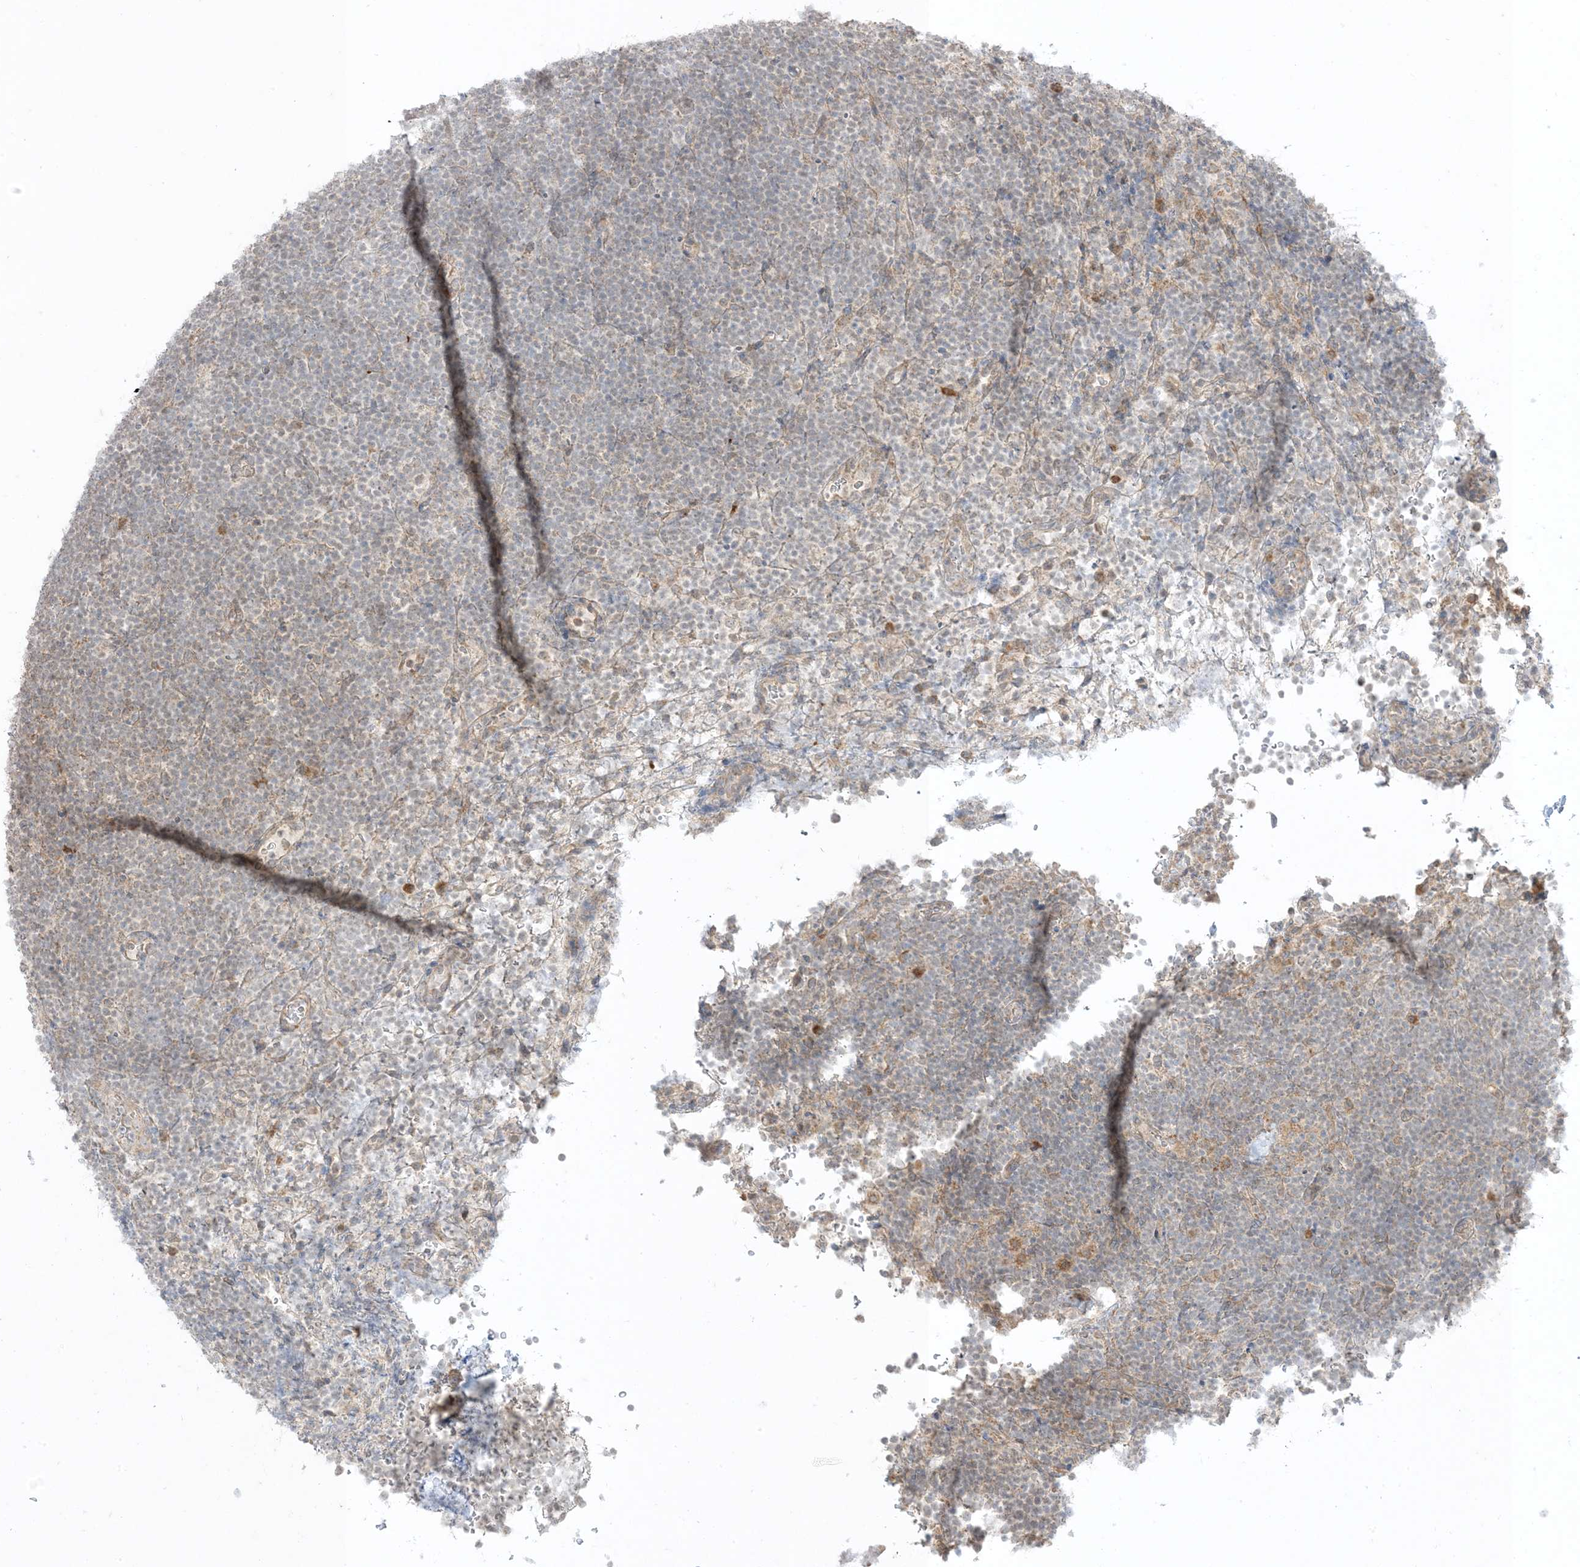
{"staining": {"intensity": "negative", "quantity": "none", "location": "none"}, "tissue": "lymphoma", "cell_type": "Tumor cells", "image_type": "cancer", "snomed": [{"axis": "morphology", "description": "Malignant lymphoma, non-Hodgkin's type, High grade"}, {"axis": "topography", "description": "Lymph node"}], "caption": "This is a photomicrograph of IHC staining of lymphoma, which shows no expression in tumor cells. (DAB (3,3'-diaminobenzidine) IHC visualized using brightfield microscopy, high magnification).", "gene": "ODC1", "patient": {"sex": "male", "age": 13}}